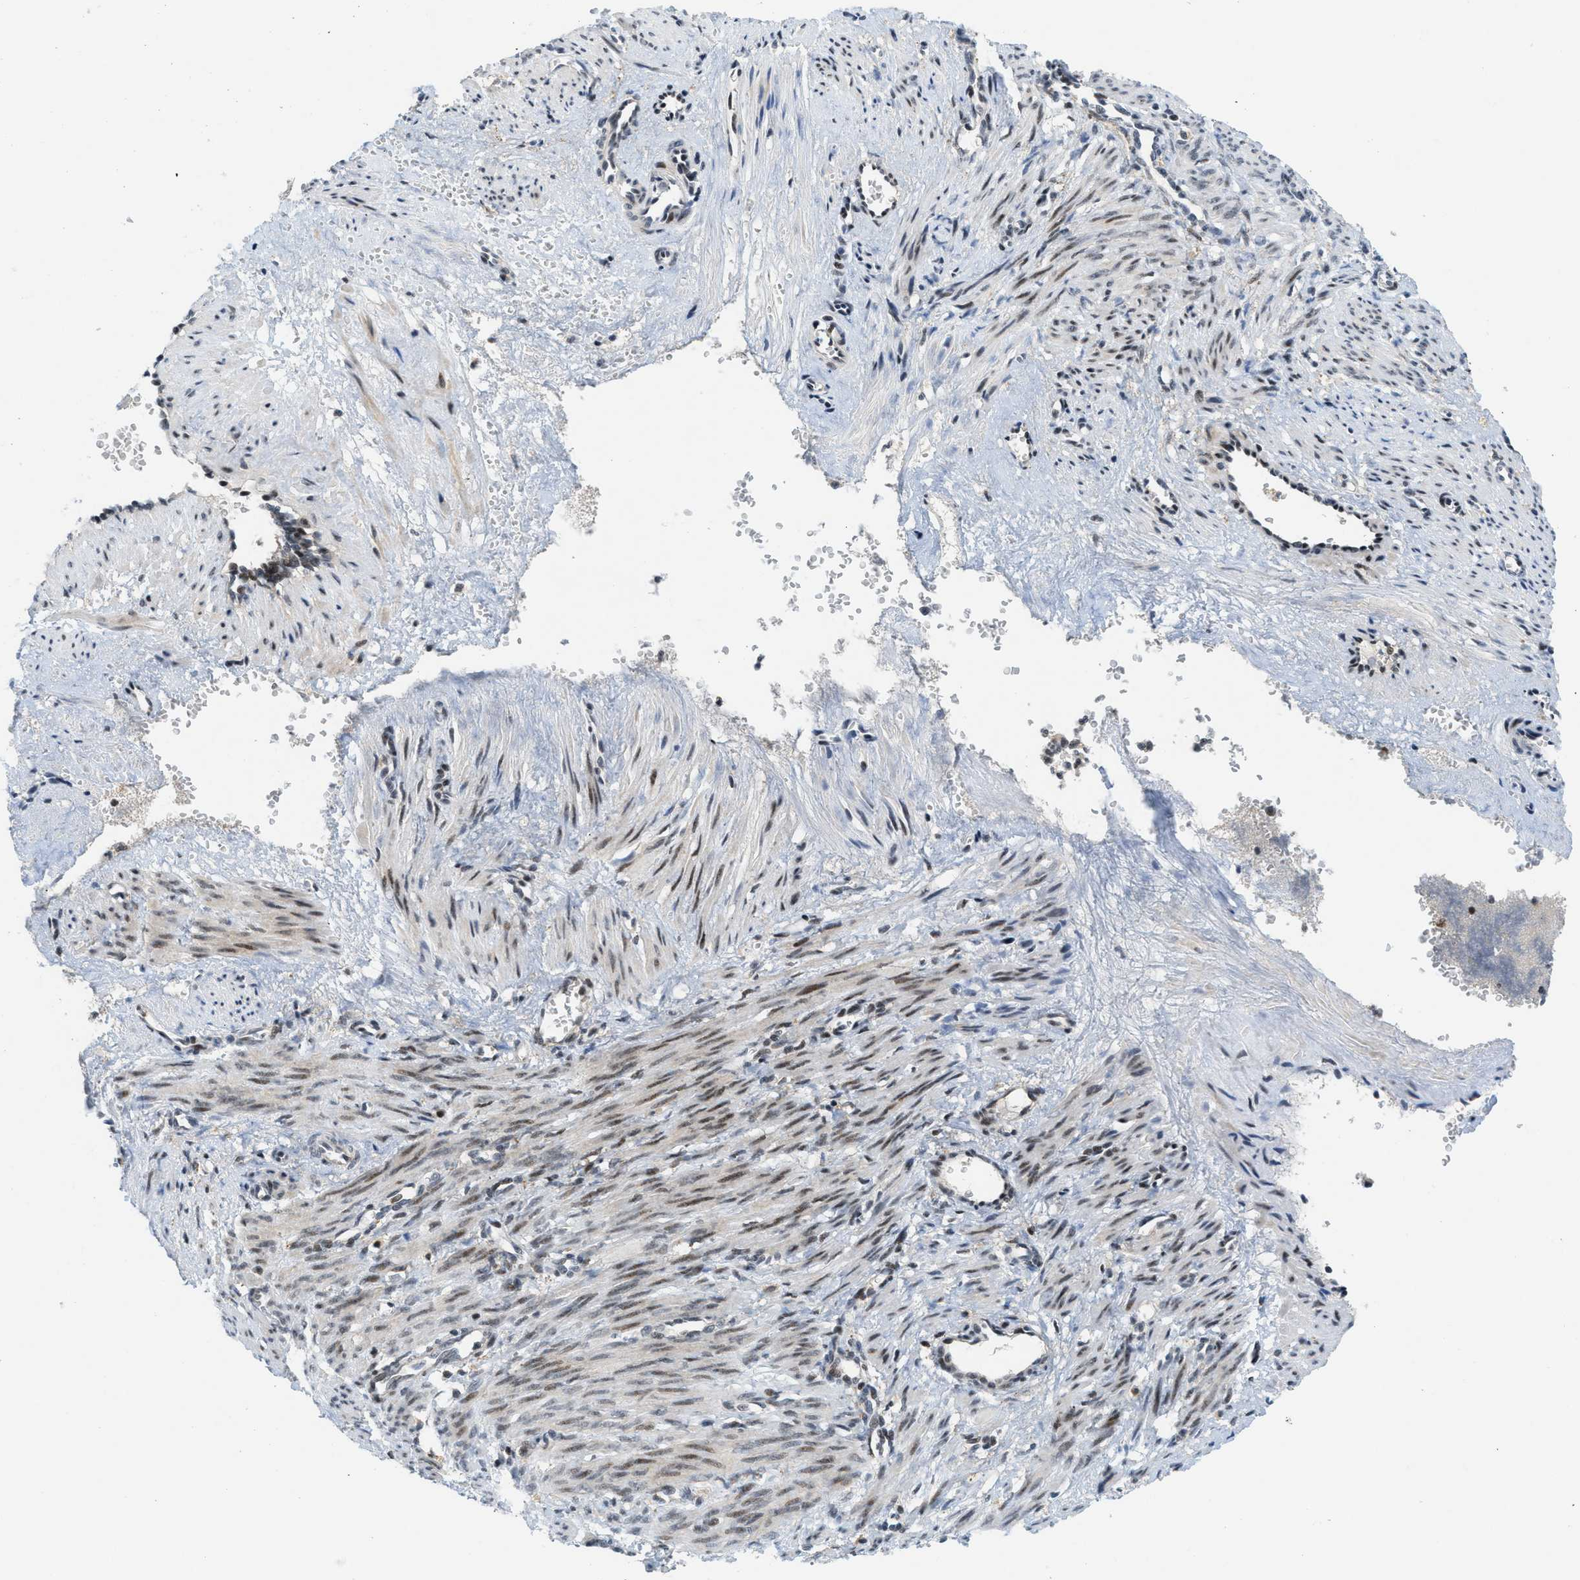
{"staining": {"intensity": "moderate", "quantity": "25%-75%", "location": "nuclear"}, "tissue": "smooth muscle", "cell_type": "Smooth muscle cells", "image_type": "normal", "snomed": [{"axis": "morphology", "description": "Normal tissue, NOS"}, {"axis": "topography", "description": "Endometrium"}], "caption": "DAB immunohistochemical staining of normal smooth muscle exhibits moderate nuclear protein staining in approximately 25%-75% of smooth muscle cells.", "gene": "ING1", "patient": {"sex": "female", "age": 33}}